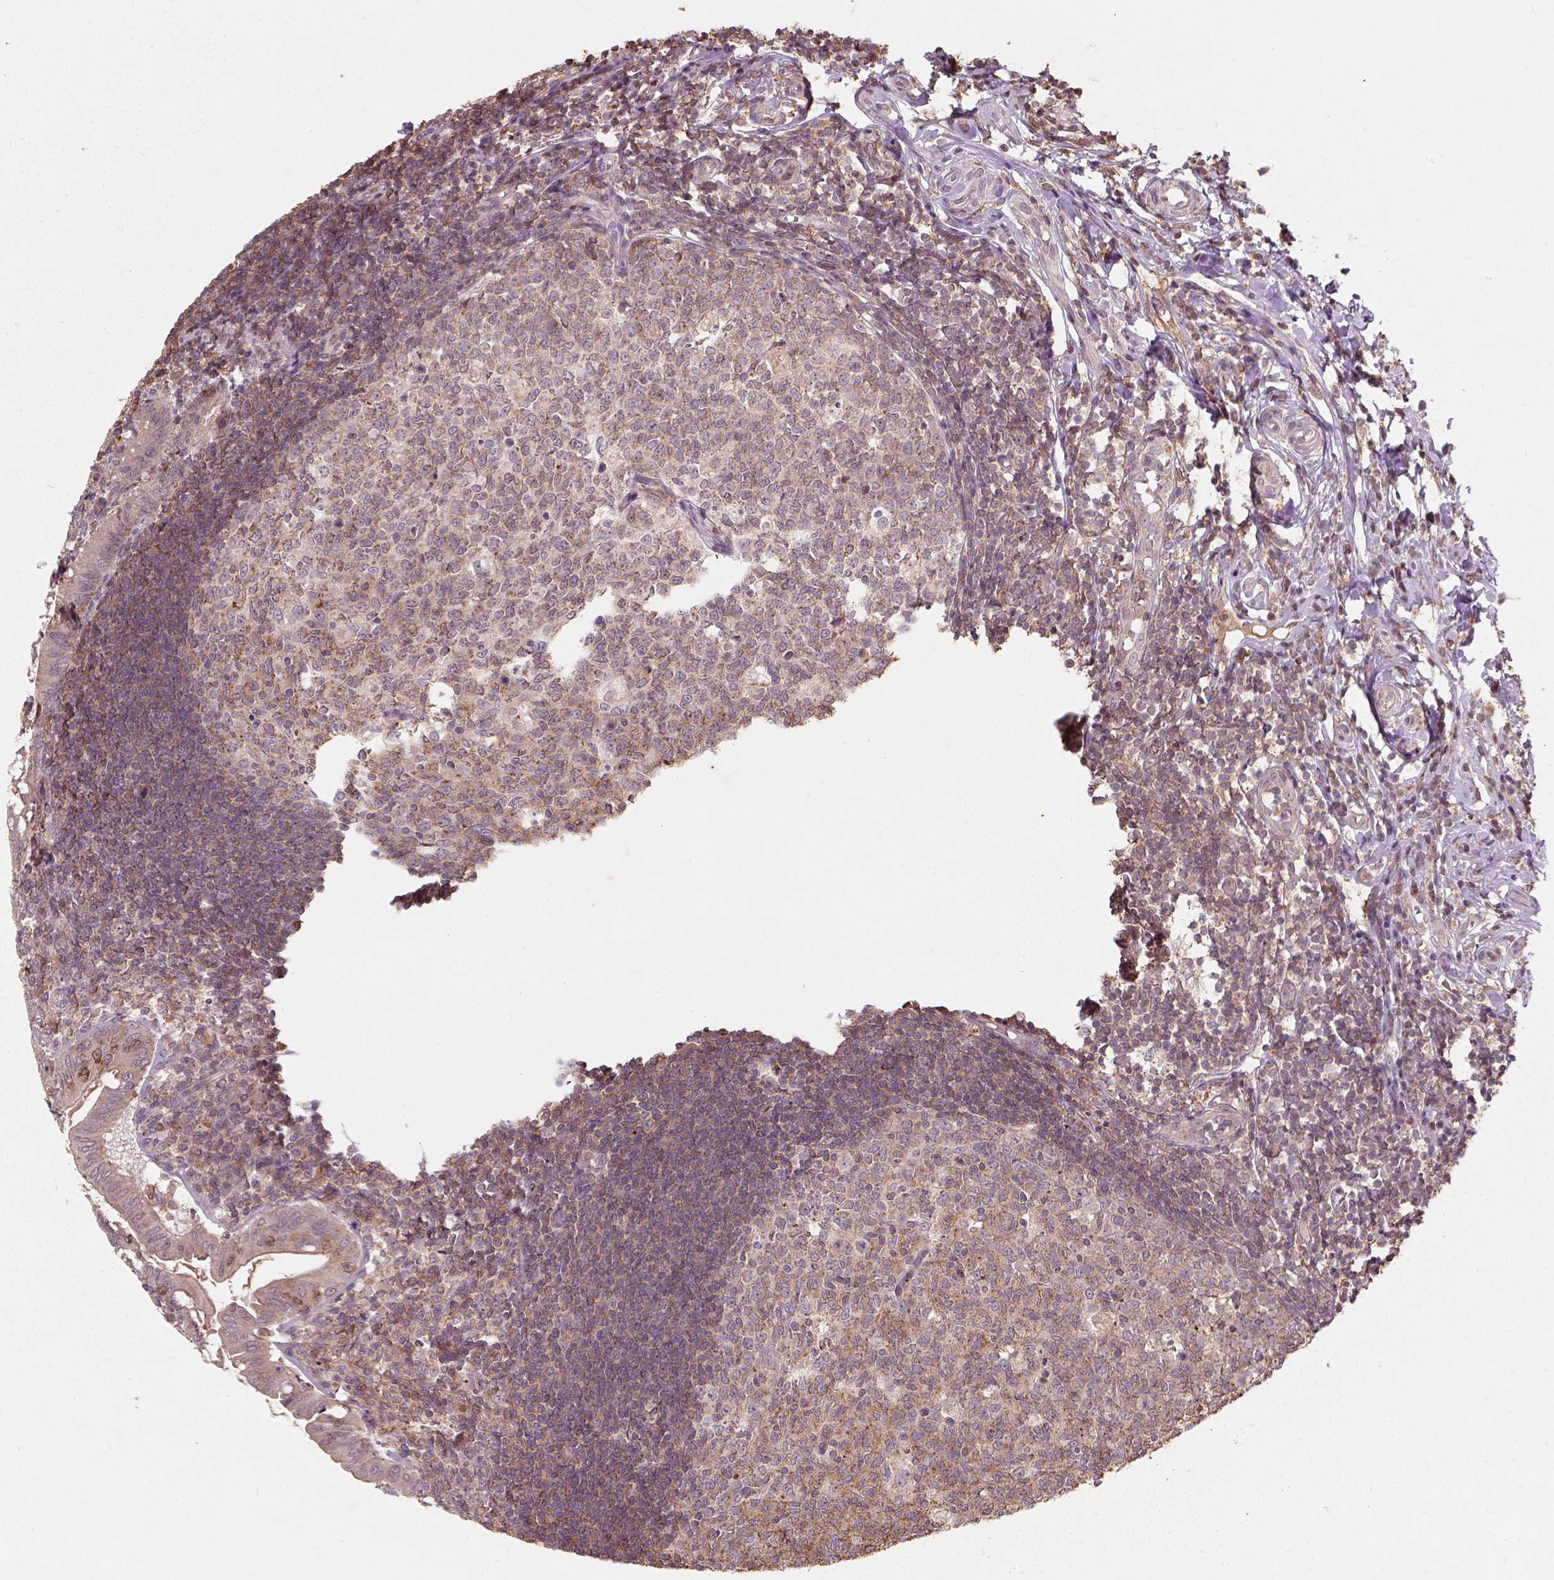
{"staining": {"intensity": "weak", "quantity": ">75%", "location": "cytoplasmic/membranous"}, "tissue": "appendix", "cell_type": "Glandular cells", "image_type": "normal", "snomed": [{"axis": "morphology", "description": "Normal tissue, NOS"}, {"axis": "morphology", "description": "Inflammation, NOS"}, {"axis": "topography", "description": "Appendix"}], "caption": "The immunohistochemical stain shows weak cytoplasmic/membranous staining in glandular cells of unremarkable appendix. (Stains: DAB in brown, nuclei in blue, Microscopy: brightfield microscopy at high magnification).", "gene": "CAMKK1", "patient": {"sex": "male", "age": 16}}